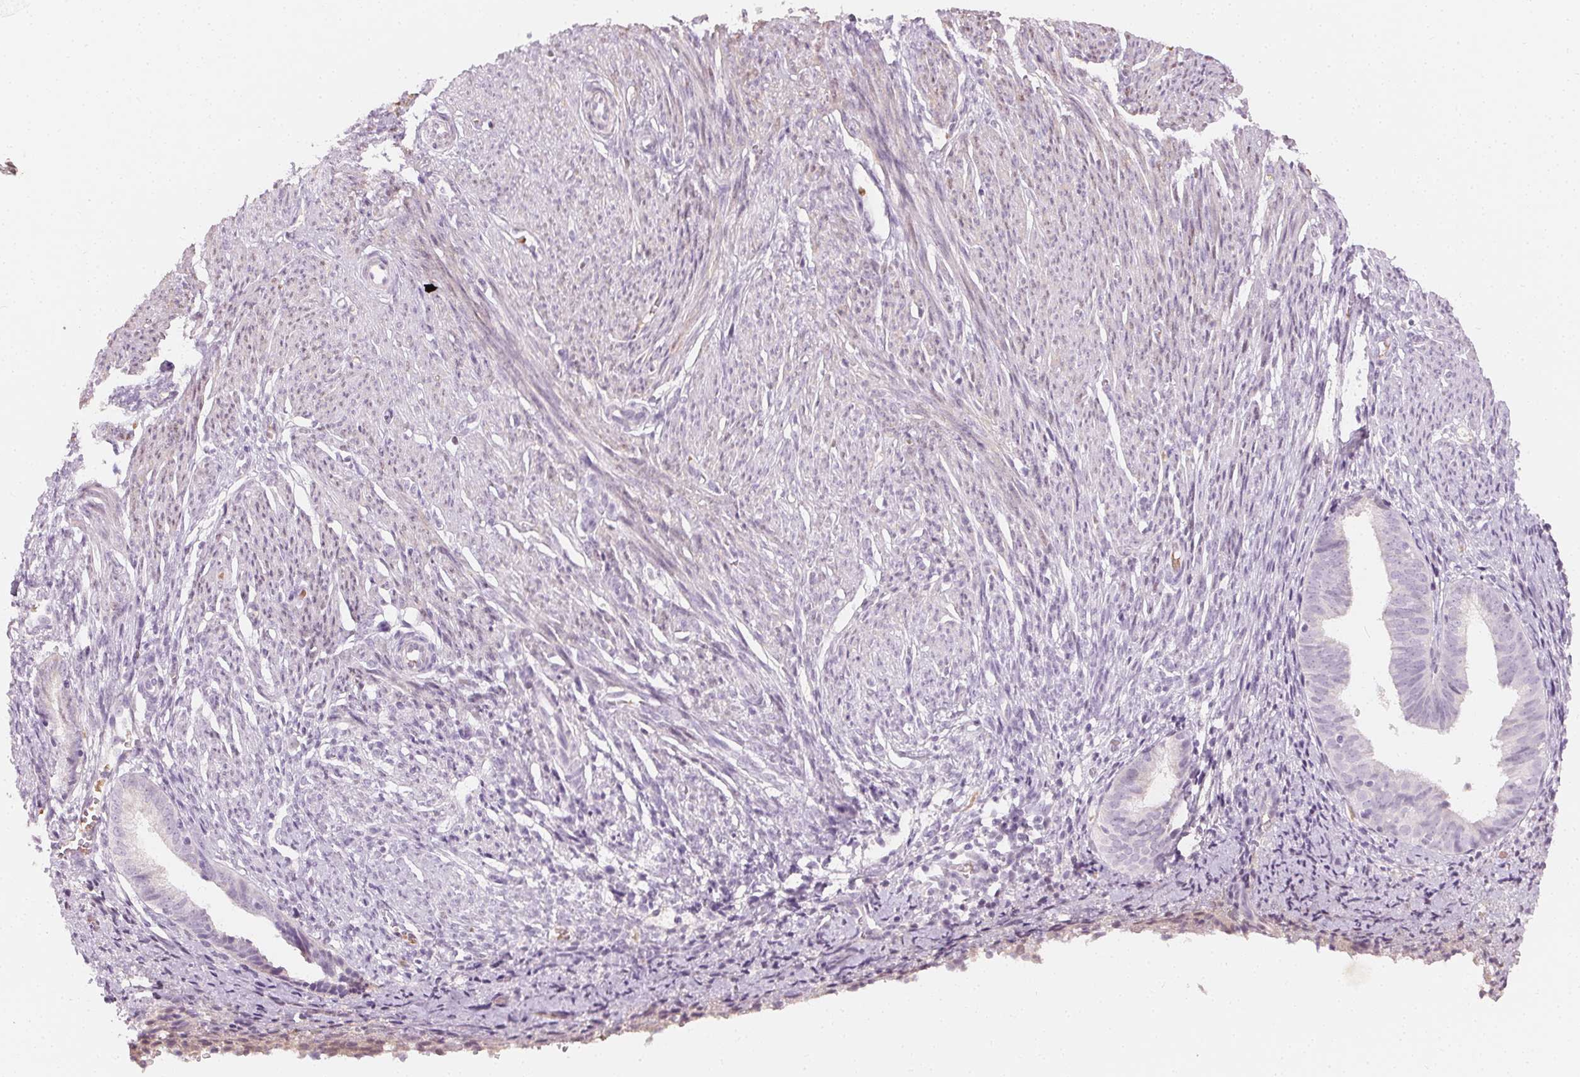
{"staining": {"intensity": "moderate", "quantity": "25%-75%", "location": "nuclear"}, "tissue": "endometrium", "cell_type": "Cells in endometrial stroma", "image_type": "normal", "snomed": [{"axis": "morphology", "description": "Normal tissue, NOS"}, {"axis": "topography", "description": "Endometrium"}], "caption": "There is medium levels of moderate nuclear staining in cells in endometrial stroma of normal endometrium, as demonstrated by immunohistochemical staining (brown color).", "gene": "AFM", "patient": {"sex": "female", "age": 50}}